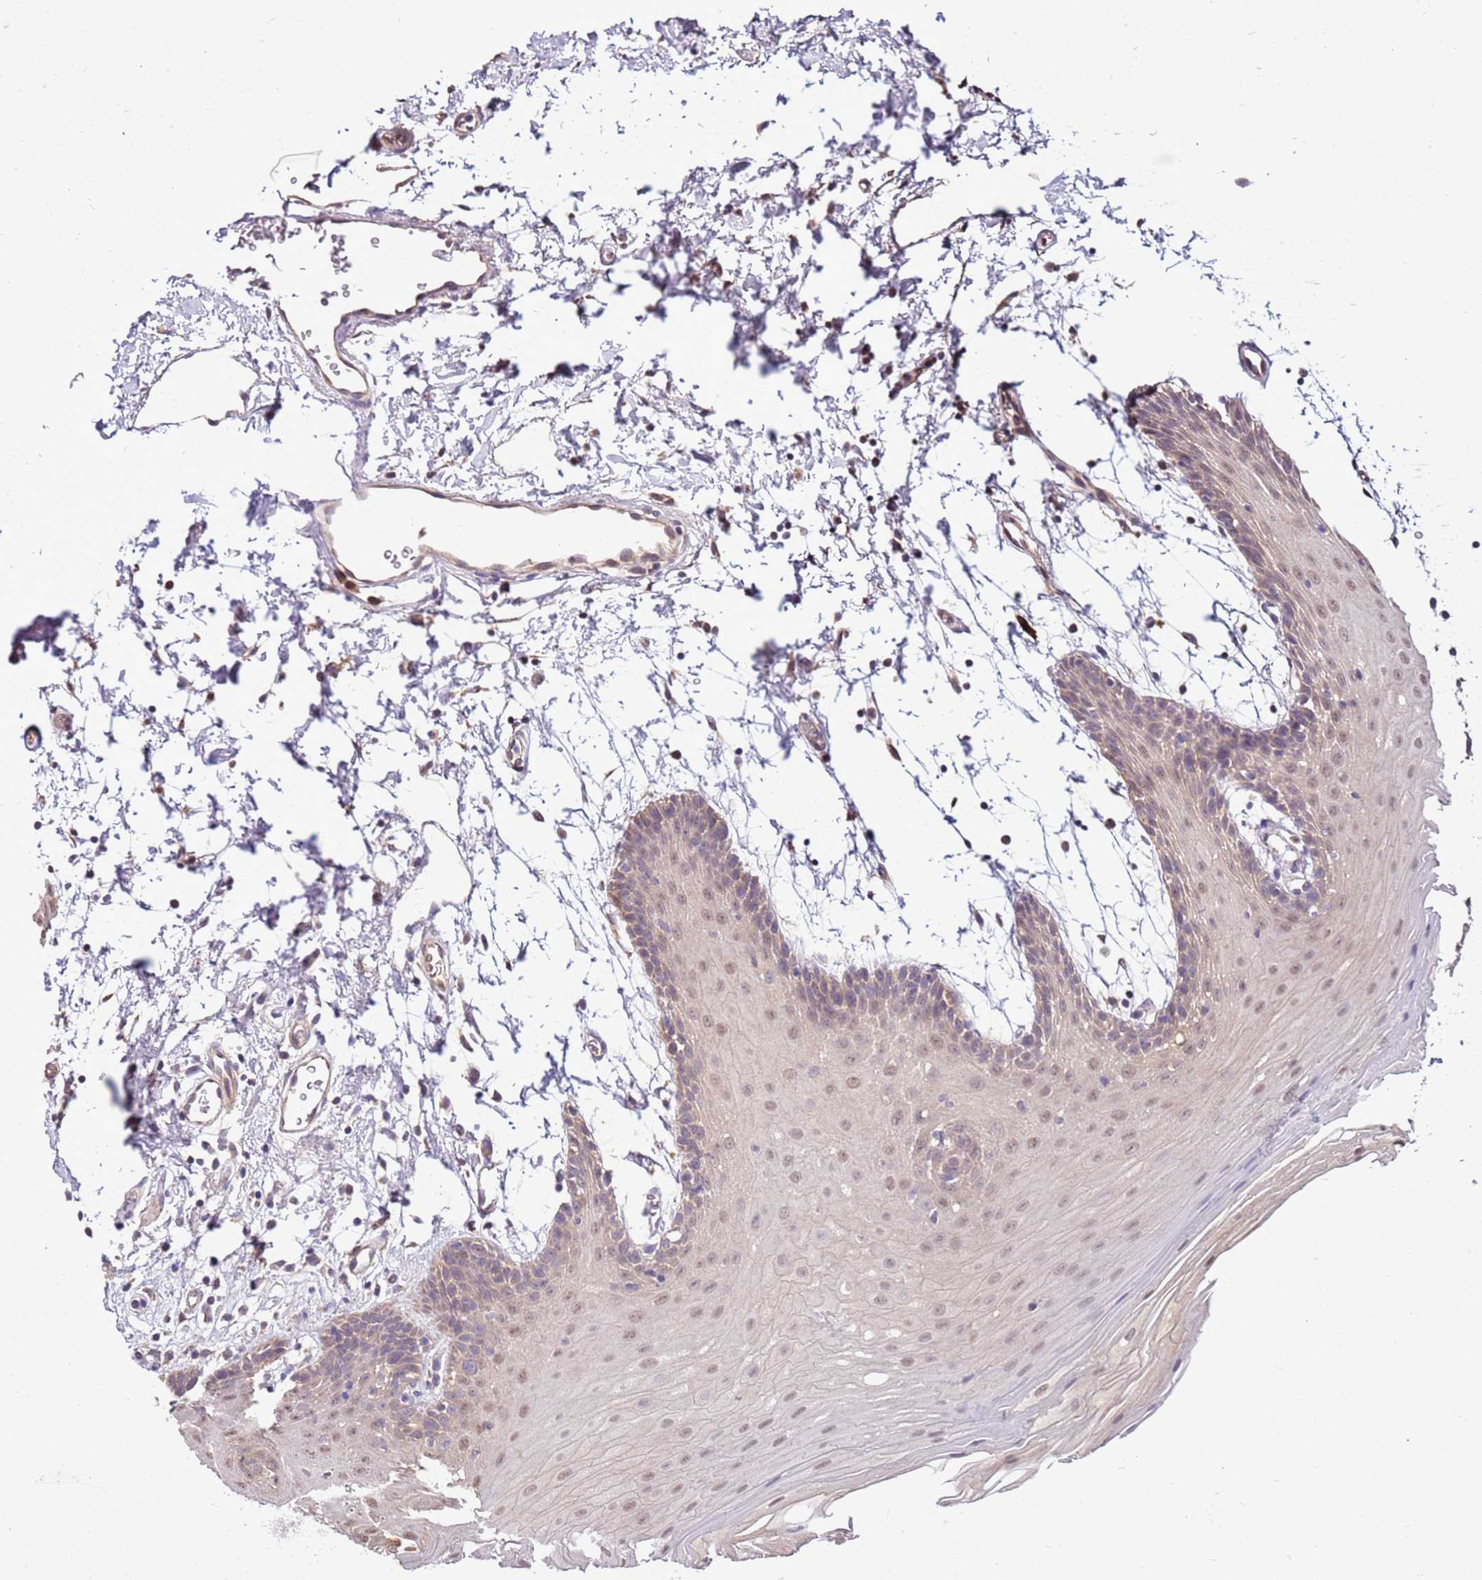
{"staining": {"intensity": "moderate", "quantity": "<25%", "location": "nuclear"}, "tissue": "oral mucosa", "cell_type": "Squamous epithelial cells", "image_type": "normal", "snomed": [{"axis": "morphology", "description": "Normal tissue, NOS"}, {"axis": "topography", "description": "Skeletal muscle"}, {"axis": "topography", "description": "Oral tissue"}, {"axis": "topography", "description": "Salivary gland"}, {"axis": "topography", "description": "Peripheral nerve tissue"}], "caption": "IHC histopathology image of benign oral mucosa stained for a protein (brown), which exhibits low levels of moderate nuclear positivity in approximately <25% of squamous epithelial cells.", "gene": "BBS5", "patient": {"sex": "male", "age": 54}}